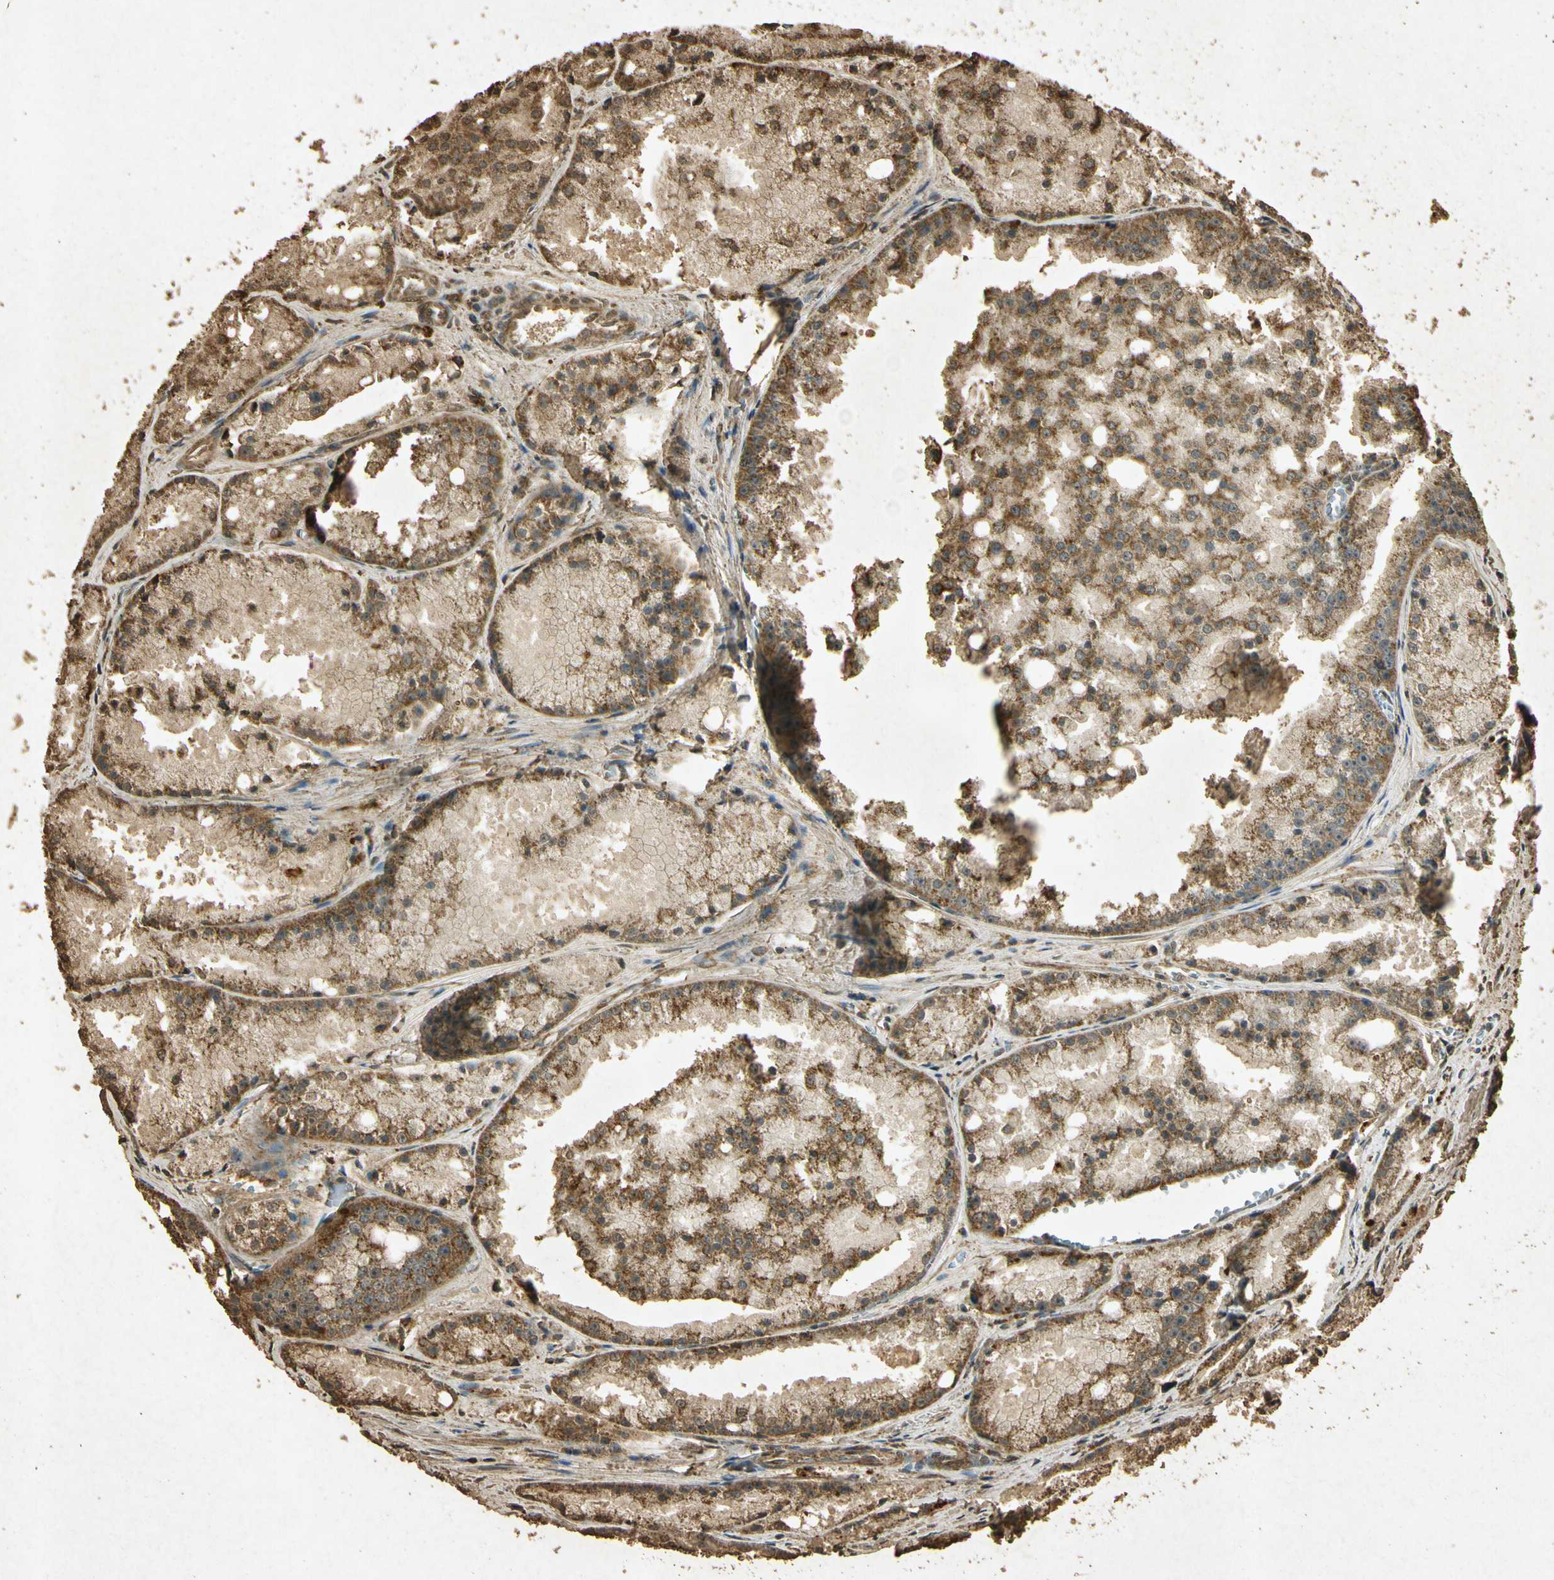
{"staining": {"intensity": "moderate", "quantity": ">75%", "location": "cytoplasmic/membranous"}, "tissue": "prostate cancer", "cell_type": "Tumor cells", "image_type": "cancer", "snomed": [{"axis": "morphology", "description": "Adenocarcinoma, Low grade"}, {"axis": "topography", "description": "Prostate"}], "caption": "High-power microscopy captured an immunohistochemistry photomicrograph of low-grade adenocarcinoma (prostate), revealing moderate cytoplasmic/membranous positivity in about >75% of tumor cells. (DAB IHC, brown staining for protein, blue staining for nuclei).", "gene": "PRDX3", "patient": {"sex": "male", "age": 64}}